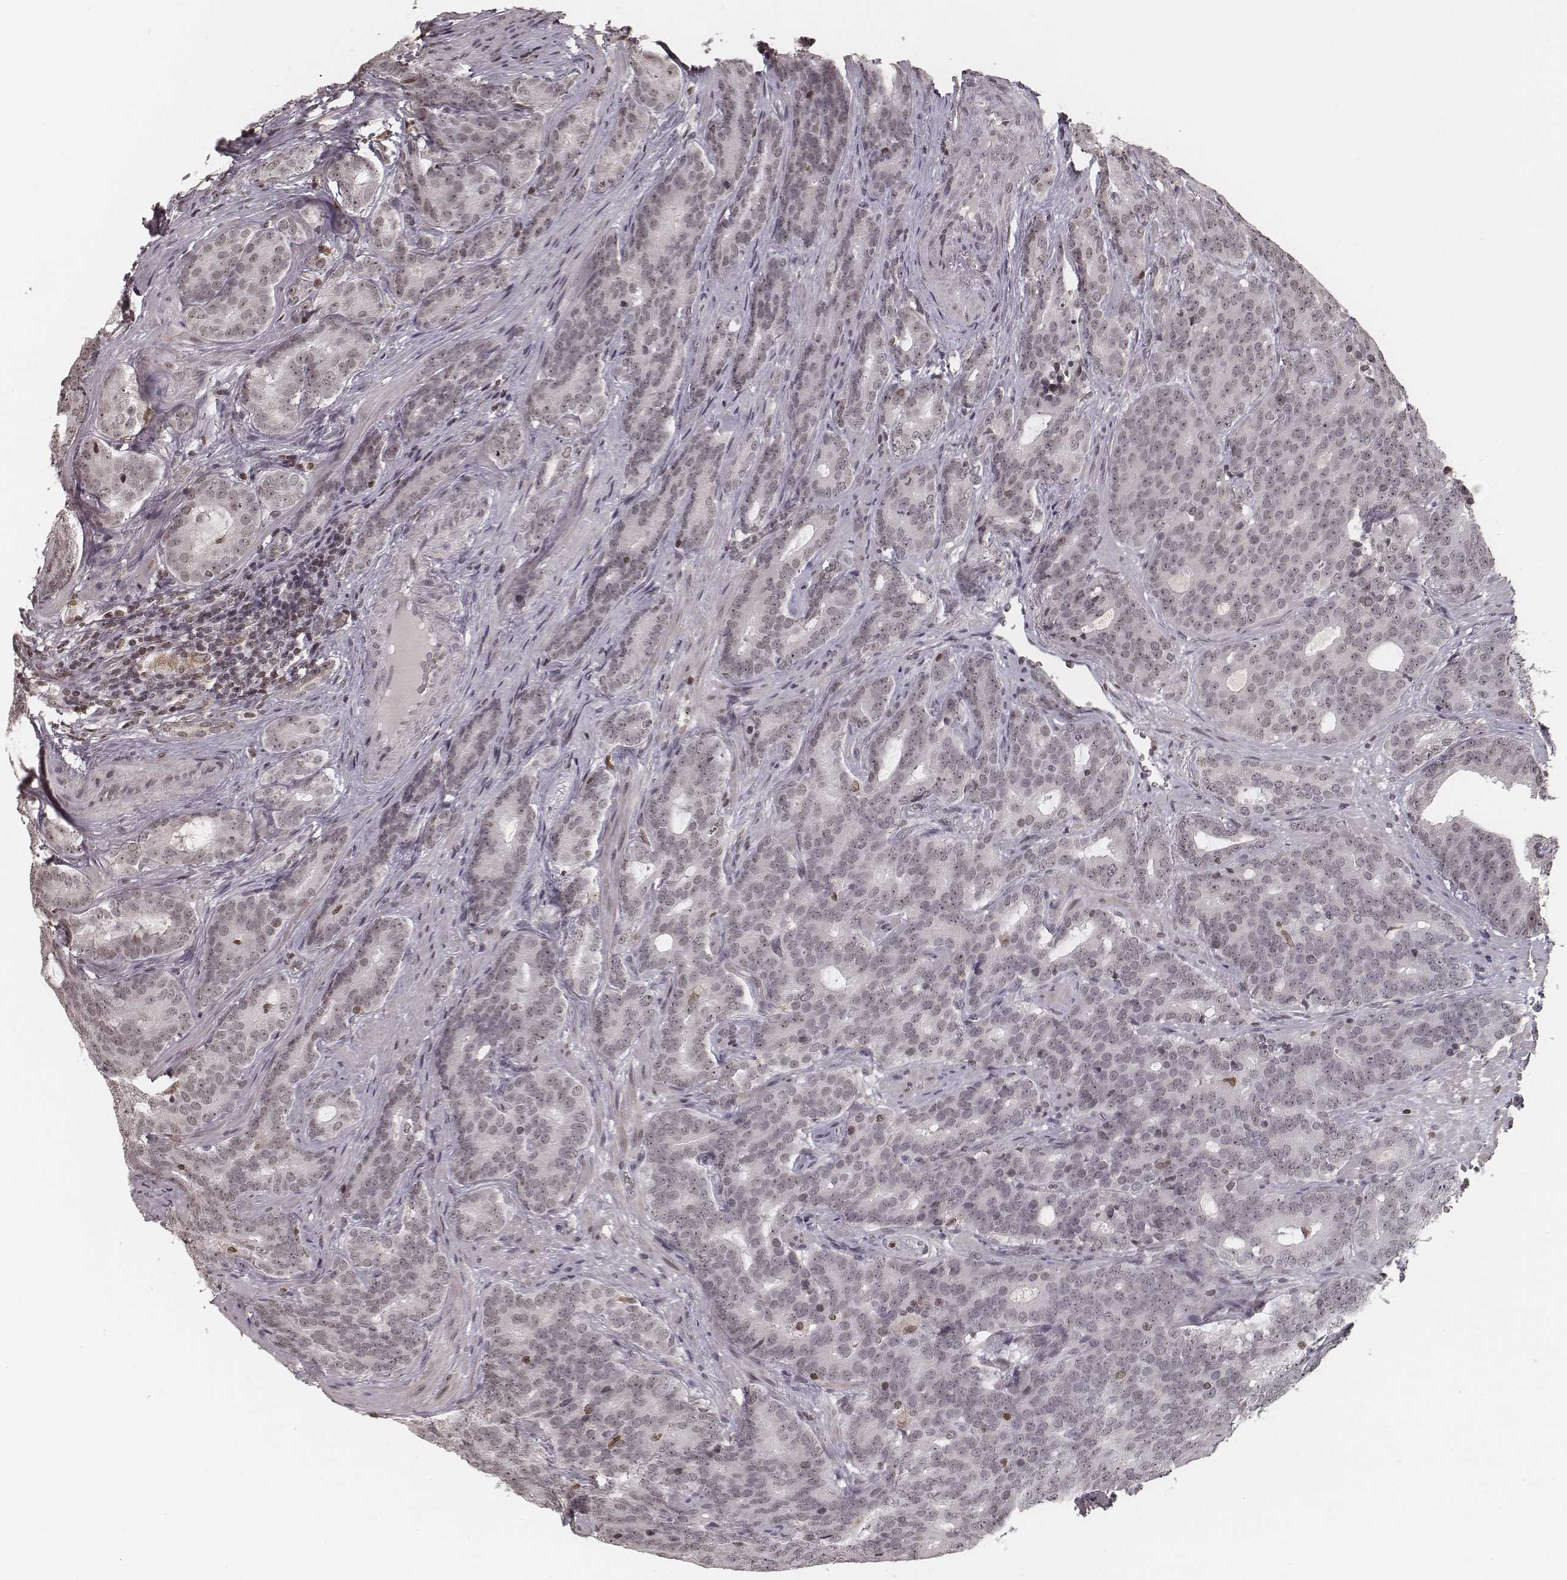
{"staining": {"intensity": "negative", "quantity": "none", "location": "none"}, "tissue": "prostate cancer", "cell_type": "Tumor cells", "image_type": "cancer", "snomed": [{"axis": "morphology", "description": "Adenocarcinoma, NOS"}, {"axis": "topography", "description": "Prostate"}], "caption": "This histopathology image is of adenocarcinoma (prostate) stained with IHC to label a protein in brown with the nuclei are counter-stained blue. There is no staining in tumor cells. (DAB (3,3'-diaminobenzidine) immunohistochemistry, high magnification).", "gene": "HMGA2", "patient": {"sex": "male", "age": 71}}